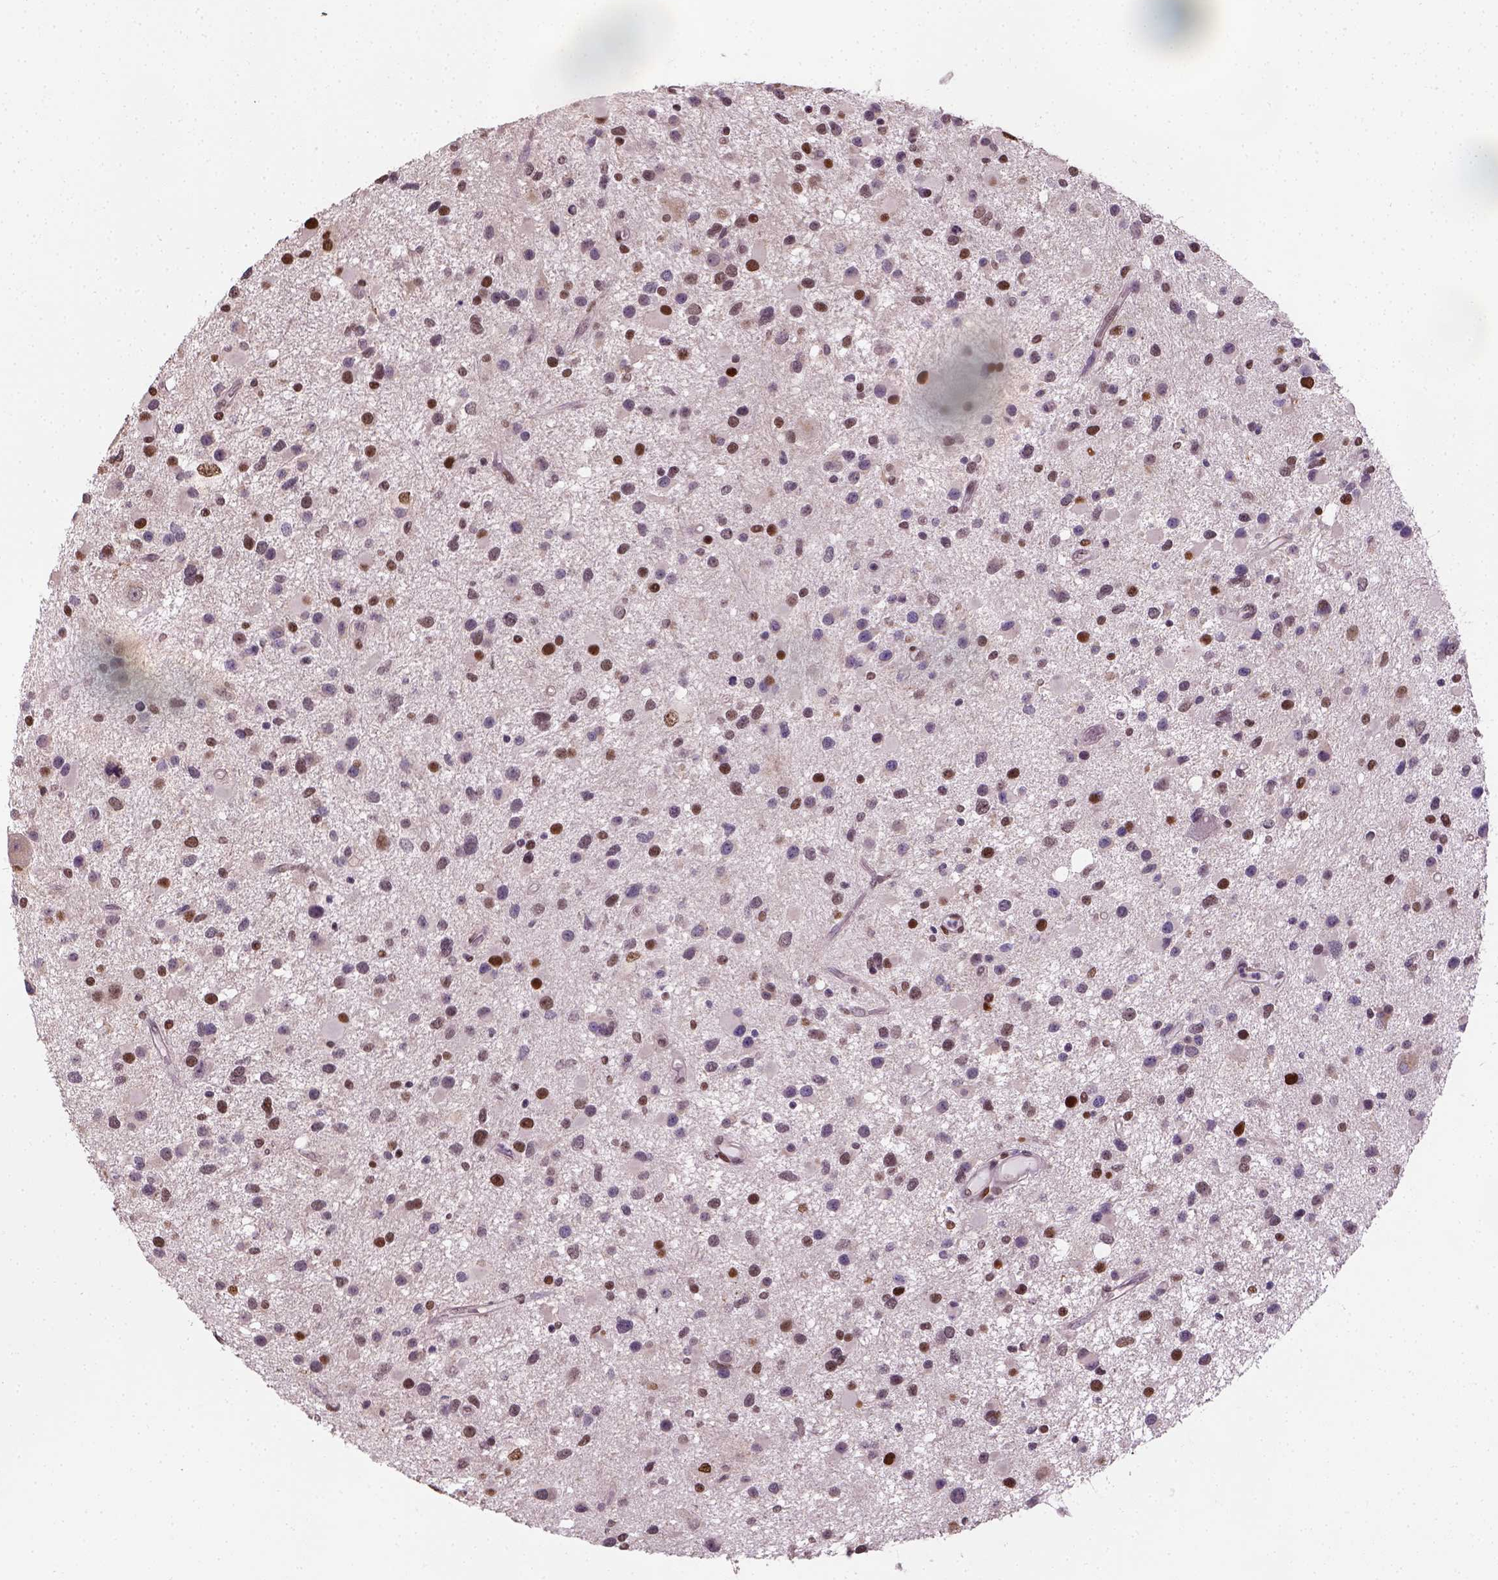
{"staining": {"intensity": "moderate", "quantity": "25%-75%", "location": "nuclear"}, "tissue": "glioma", "cell_type": "Tumor cells", "image_type": "cancer", "snomed": [{"axis": "morphology", "description": "Glioma, malignant, Low grade"}, {"axis": "topography", "description": "Brain"}], "caption": "Protein expression analysis of glioma demonstrates moderate nuclear positivity in about 25%-75% of tumor cells. The protein is stained brown, and the nuclei are stained in blue (DAB IHC with brightfield microscopy, high magnification).", "gene": "C1orf112", "patient": {"sex": "female", "age": 32}}